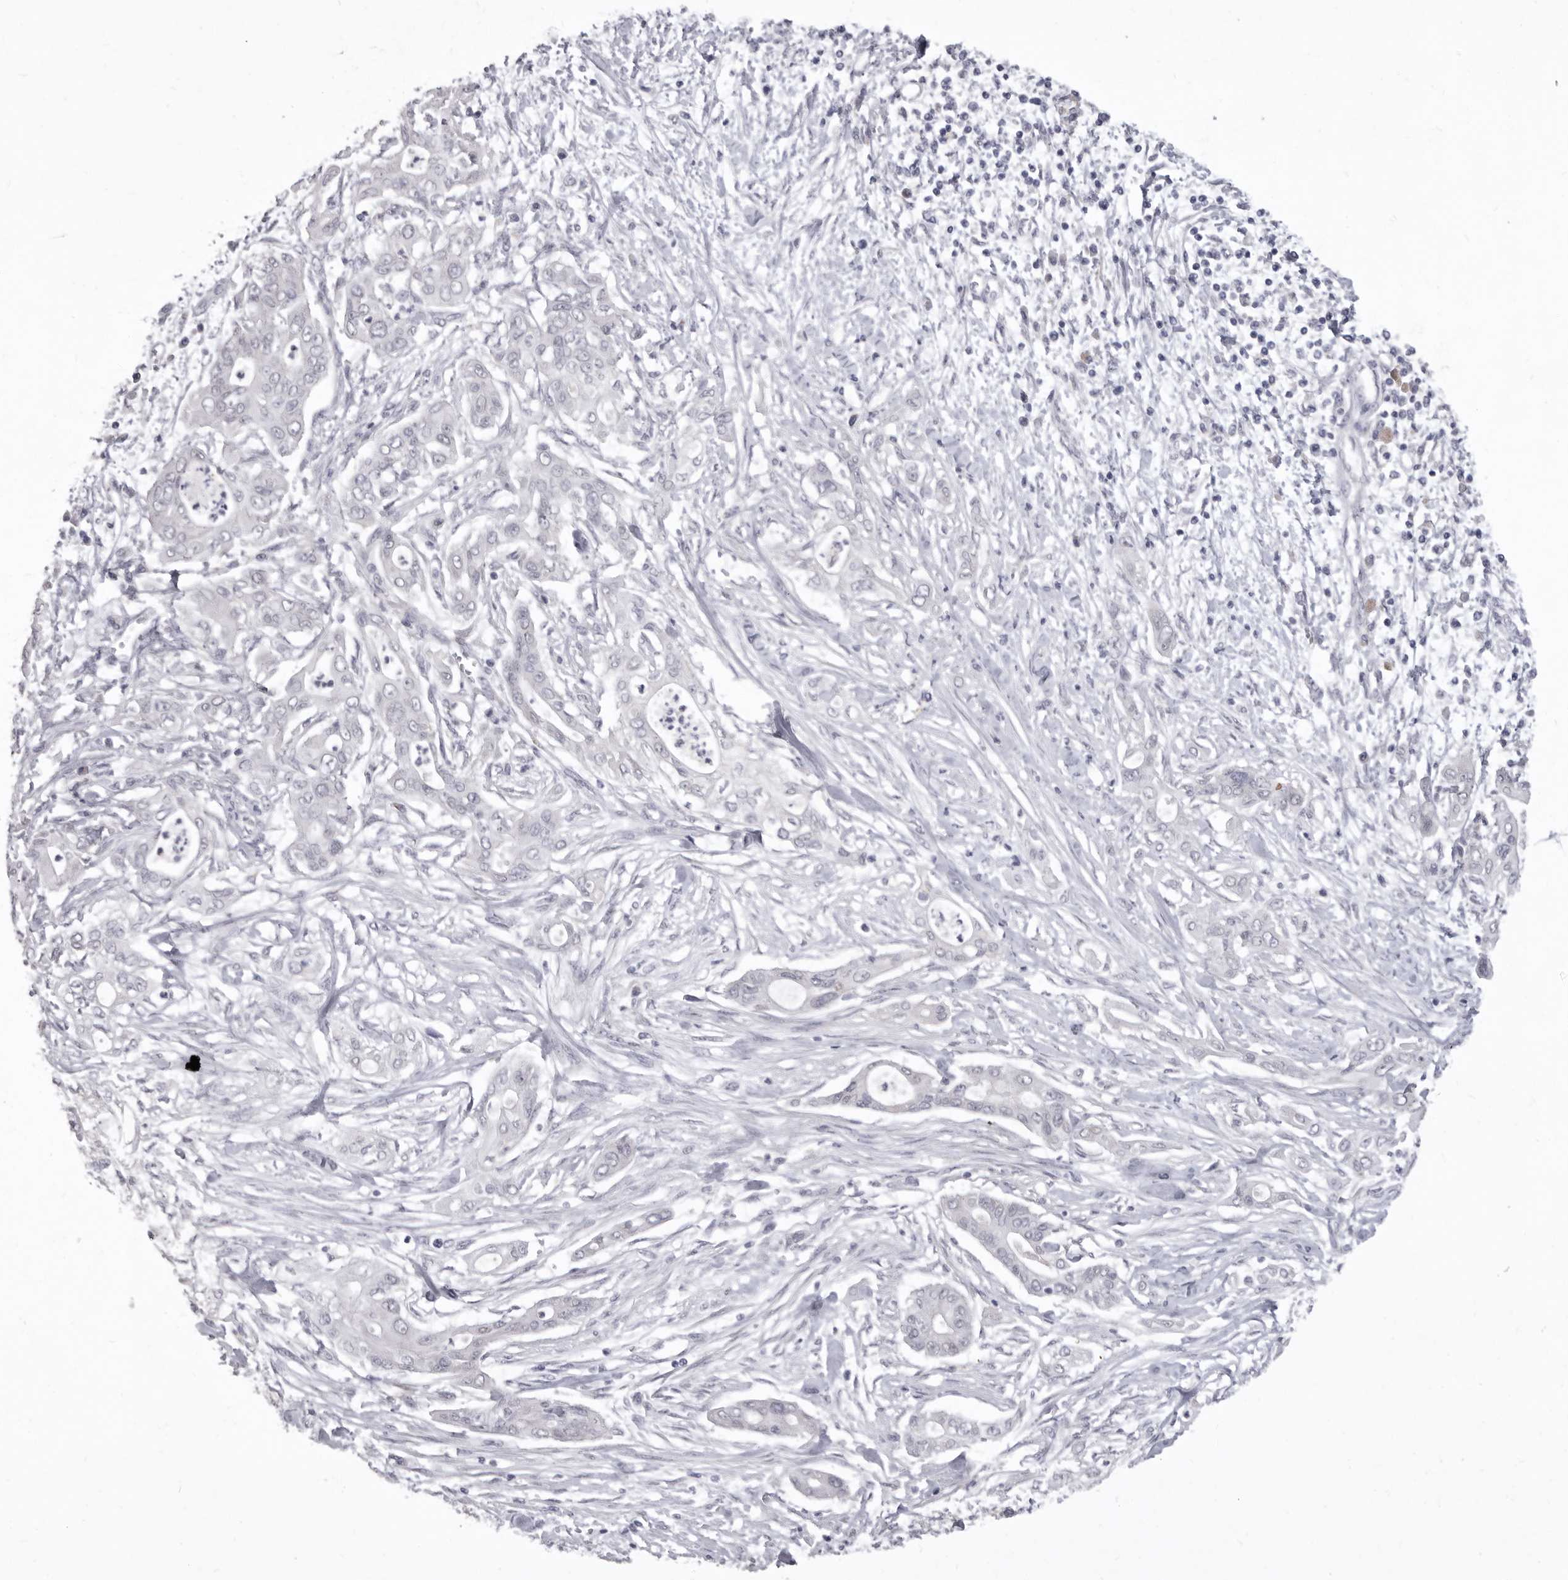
{"staining": {"intensity": "negative", "quantity": "none", "location": "none"}, "tissue": "pancreatic cancer", "cell_type": "Tumor cells", "image_type": "cancer", "snomed": [{"axis": "morphology", "description": "Adenocarcinoma, NOS"}, {"axis": "topography", "description": "Pancreas"}], "caption": "The photomicrograph exhibits no staining of tumor cells in pancreatic adenocarcinoma.", "gene": "P2RX6", "patient": {"sex": "male", "age": 58}}